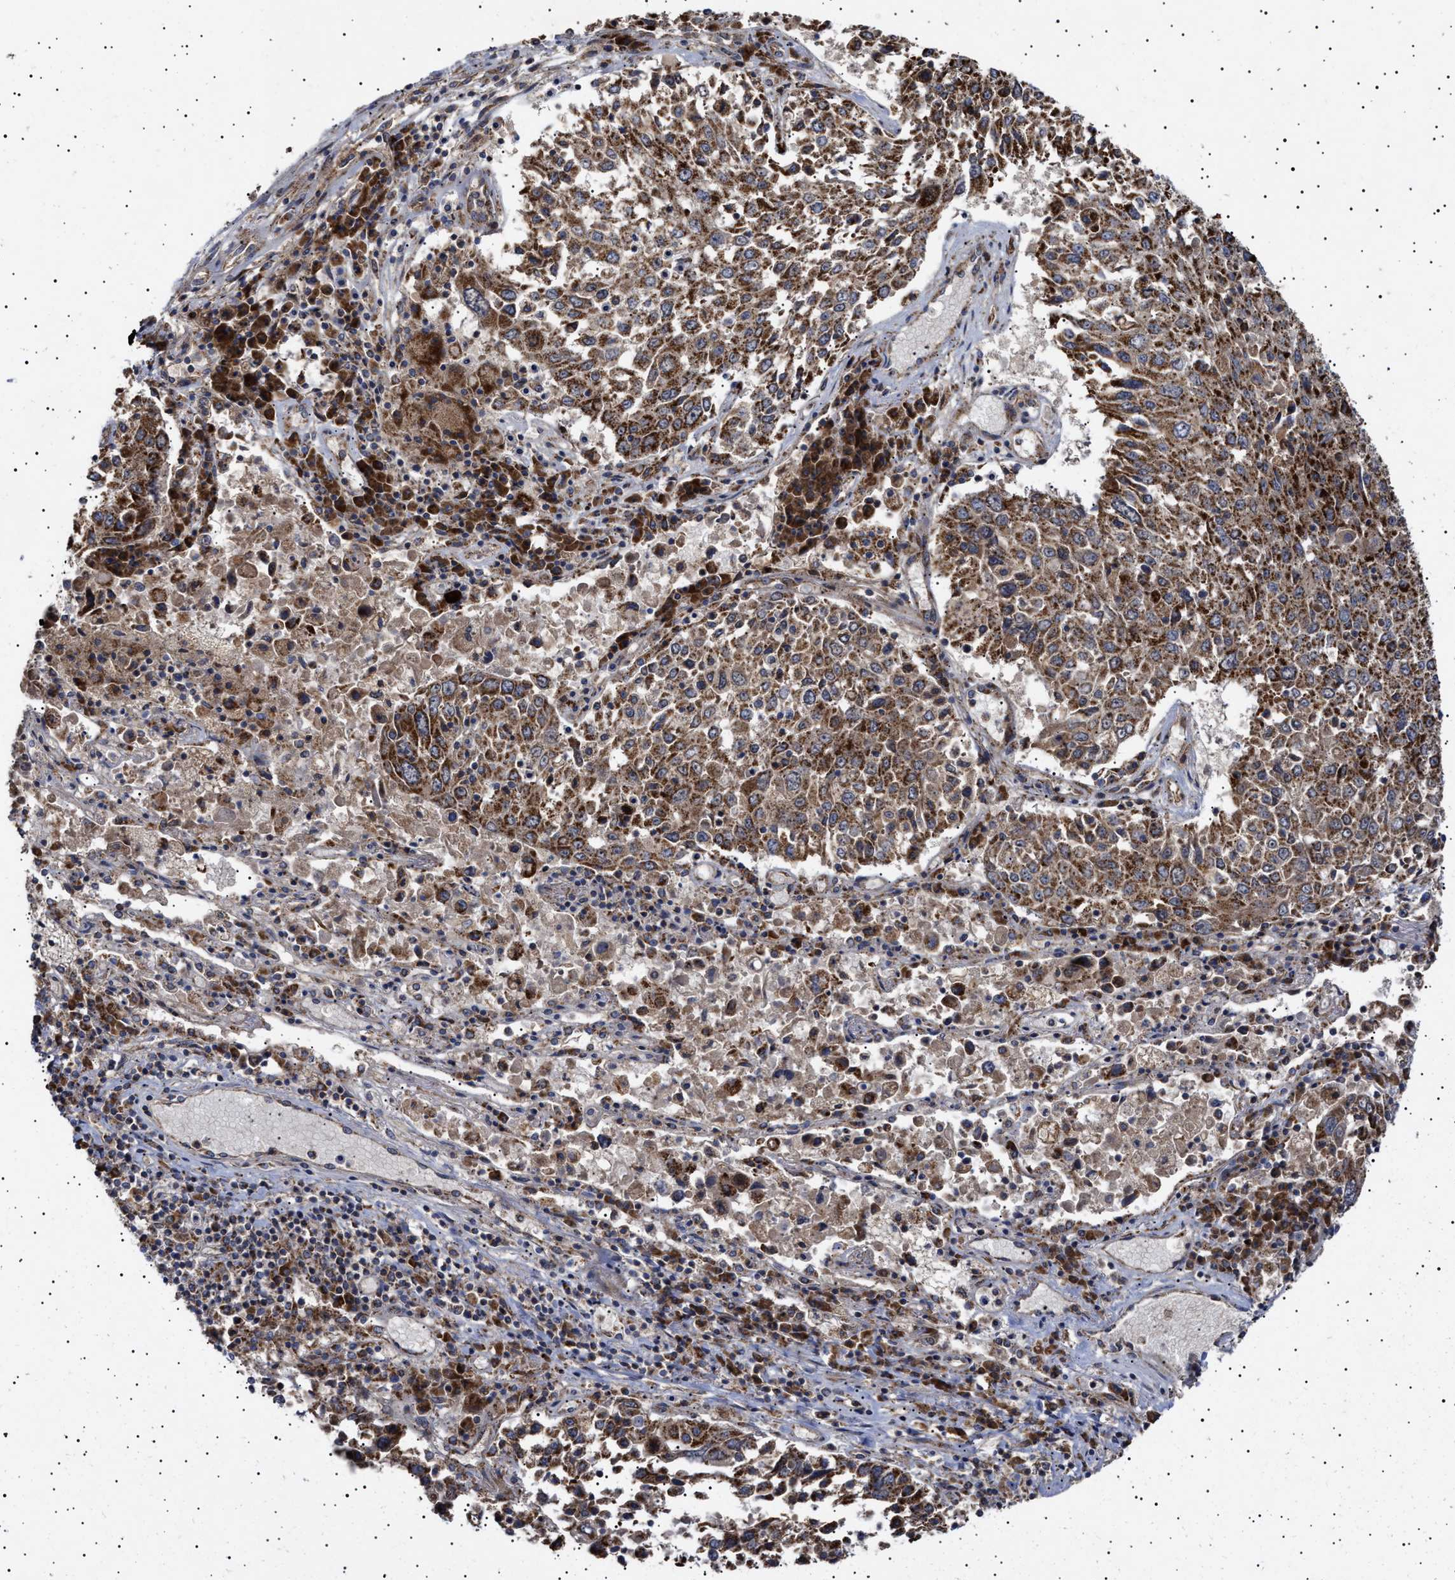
{"staining": {"intensity": "strong", "quantity": ">75%", "location": "cytoplasmic/membranous"}, "tissue": "lung cancer", "cell_type": "Tumor cells", "image_type": "cancer", "snomed": [{"axis": "morphology", "description": "Squamous cell carcinoma, NOS"}, {"axis": "topography", "description": "Lung"}], "caption": "Immunohistochemistry (IHC) image of neoplastic tissue: squamous cell carcinoma (lung) stained using immunohistochemistry (IHC) demonstrates high levels of strong protein expression localized specifically in the cytoplasmic/membranous of tumor cells, appearing as a cytoplasmic/membranous brown color.", "gene": "MRPL10", "patient": {"sex": "male", "age": 65}}